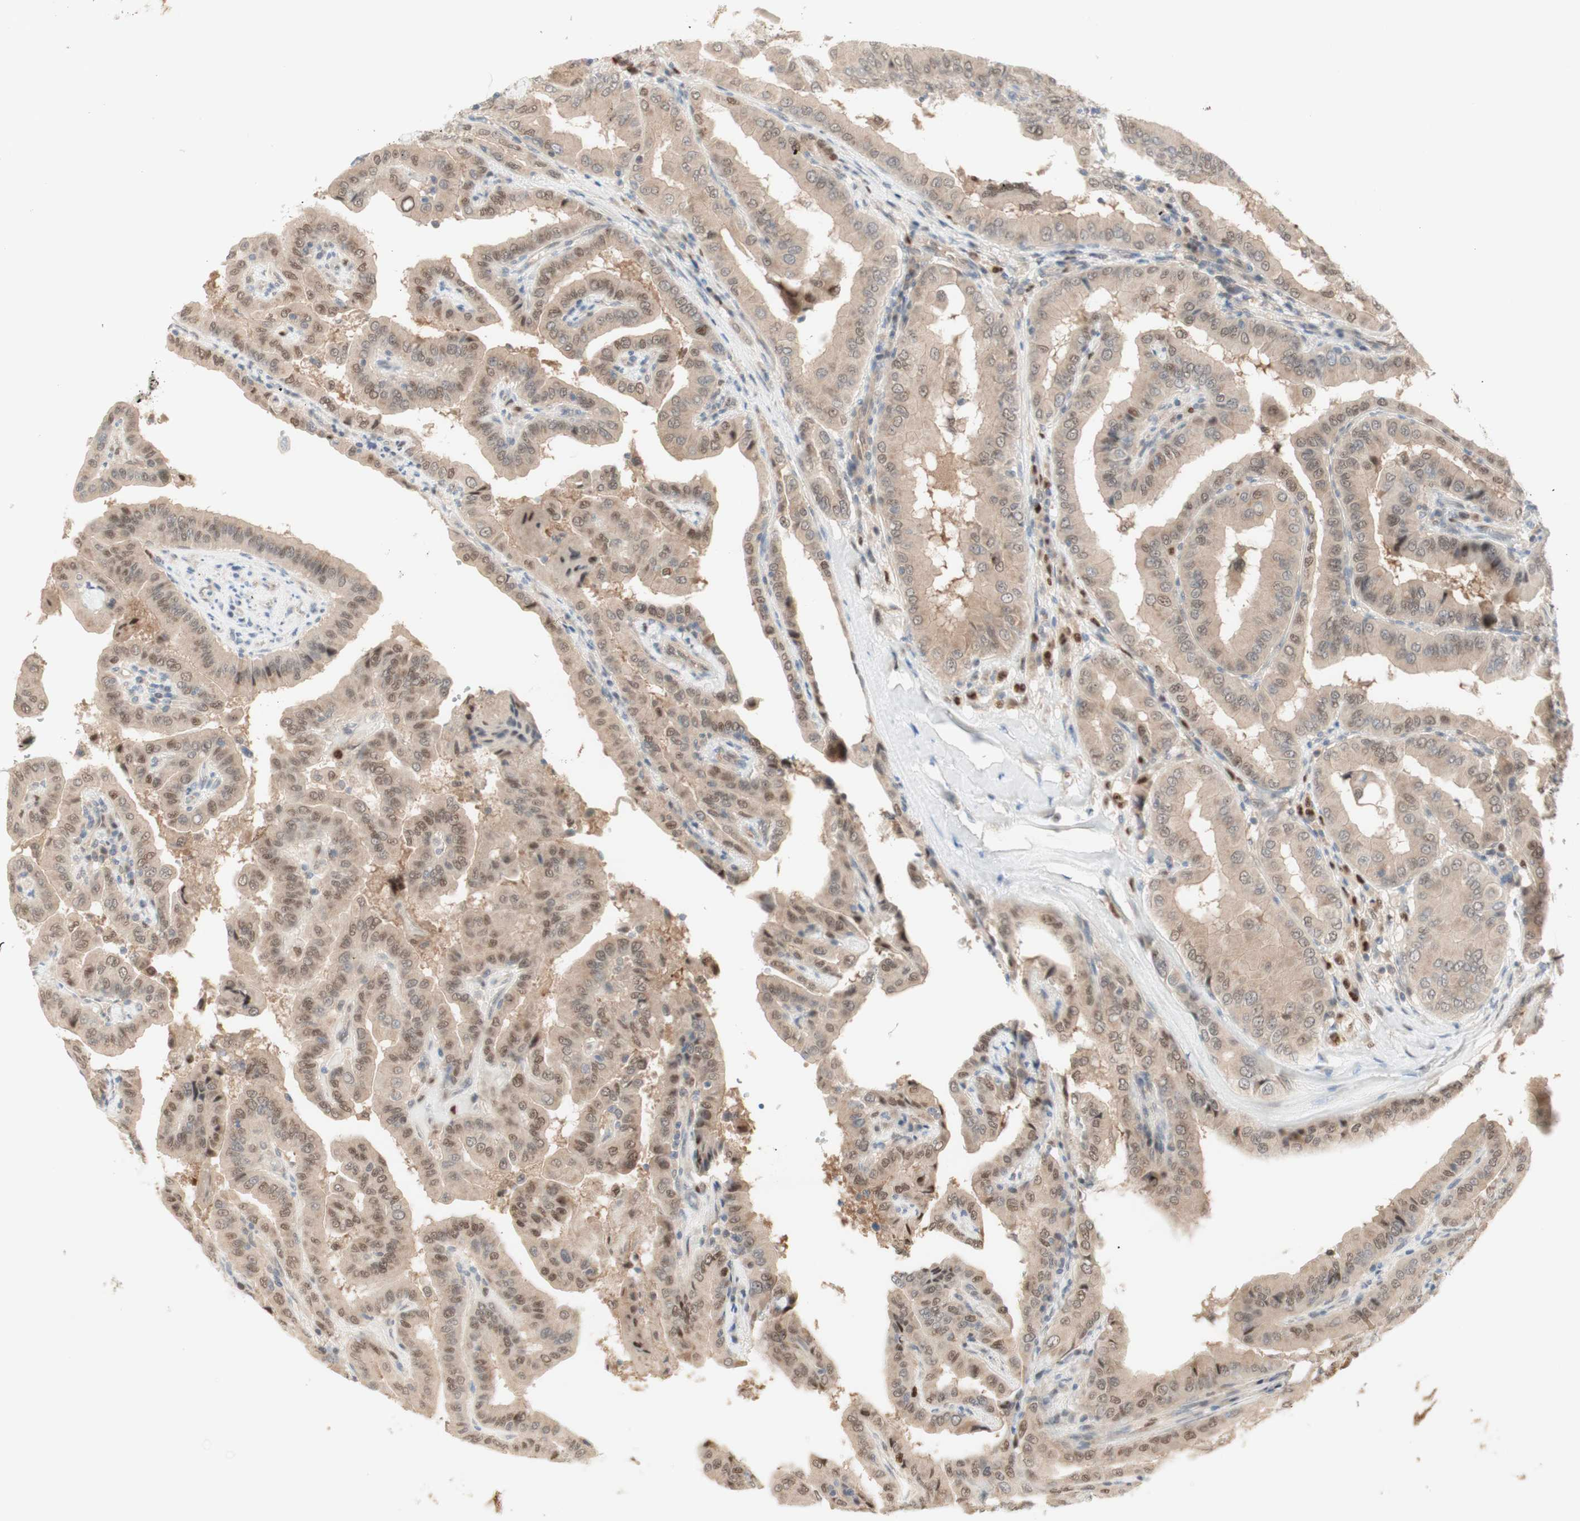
{"staining": {"intensity": "weak", "quantity": ">75%", "location": "cytoplasmic/membranous,nuclear"}, "tissue": "thyroid cancer", "cell_type": "Tumor cells", "image_type": "cancer", "snomed": [{"axis": "morphology", "description": "Papillary adenocarcinoma, NOS"}, {"axis": "topography", "description": "Thyroid gland"}], "caption": "A histopathology image of human thyroid papillary adenocarcinoma stained for a protein reveals weak cytoplasmic/membranous and nuclear brown staining in tumor cells. Ihc stains the protein in brown and the nuclei are stained blue.", "gene": "RFNG", "patient": {"sex": "male", "age": 33}}